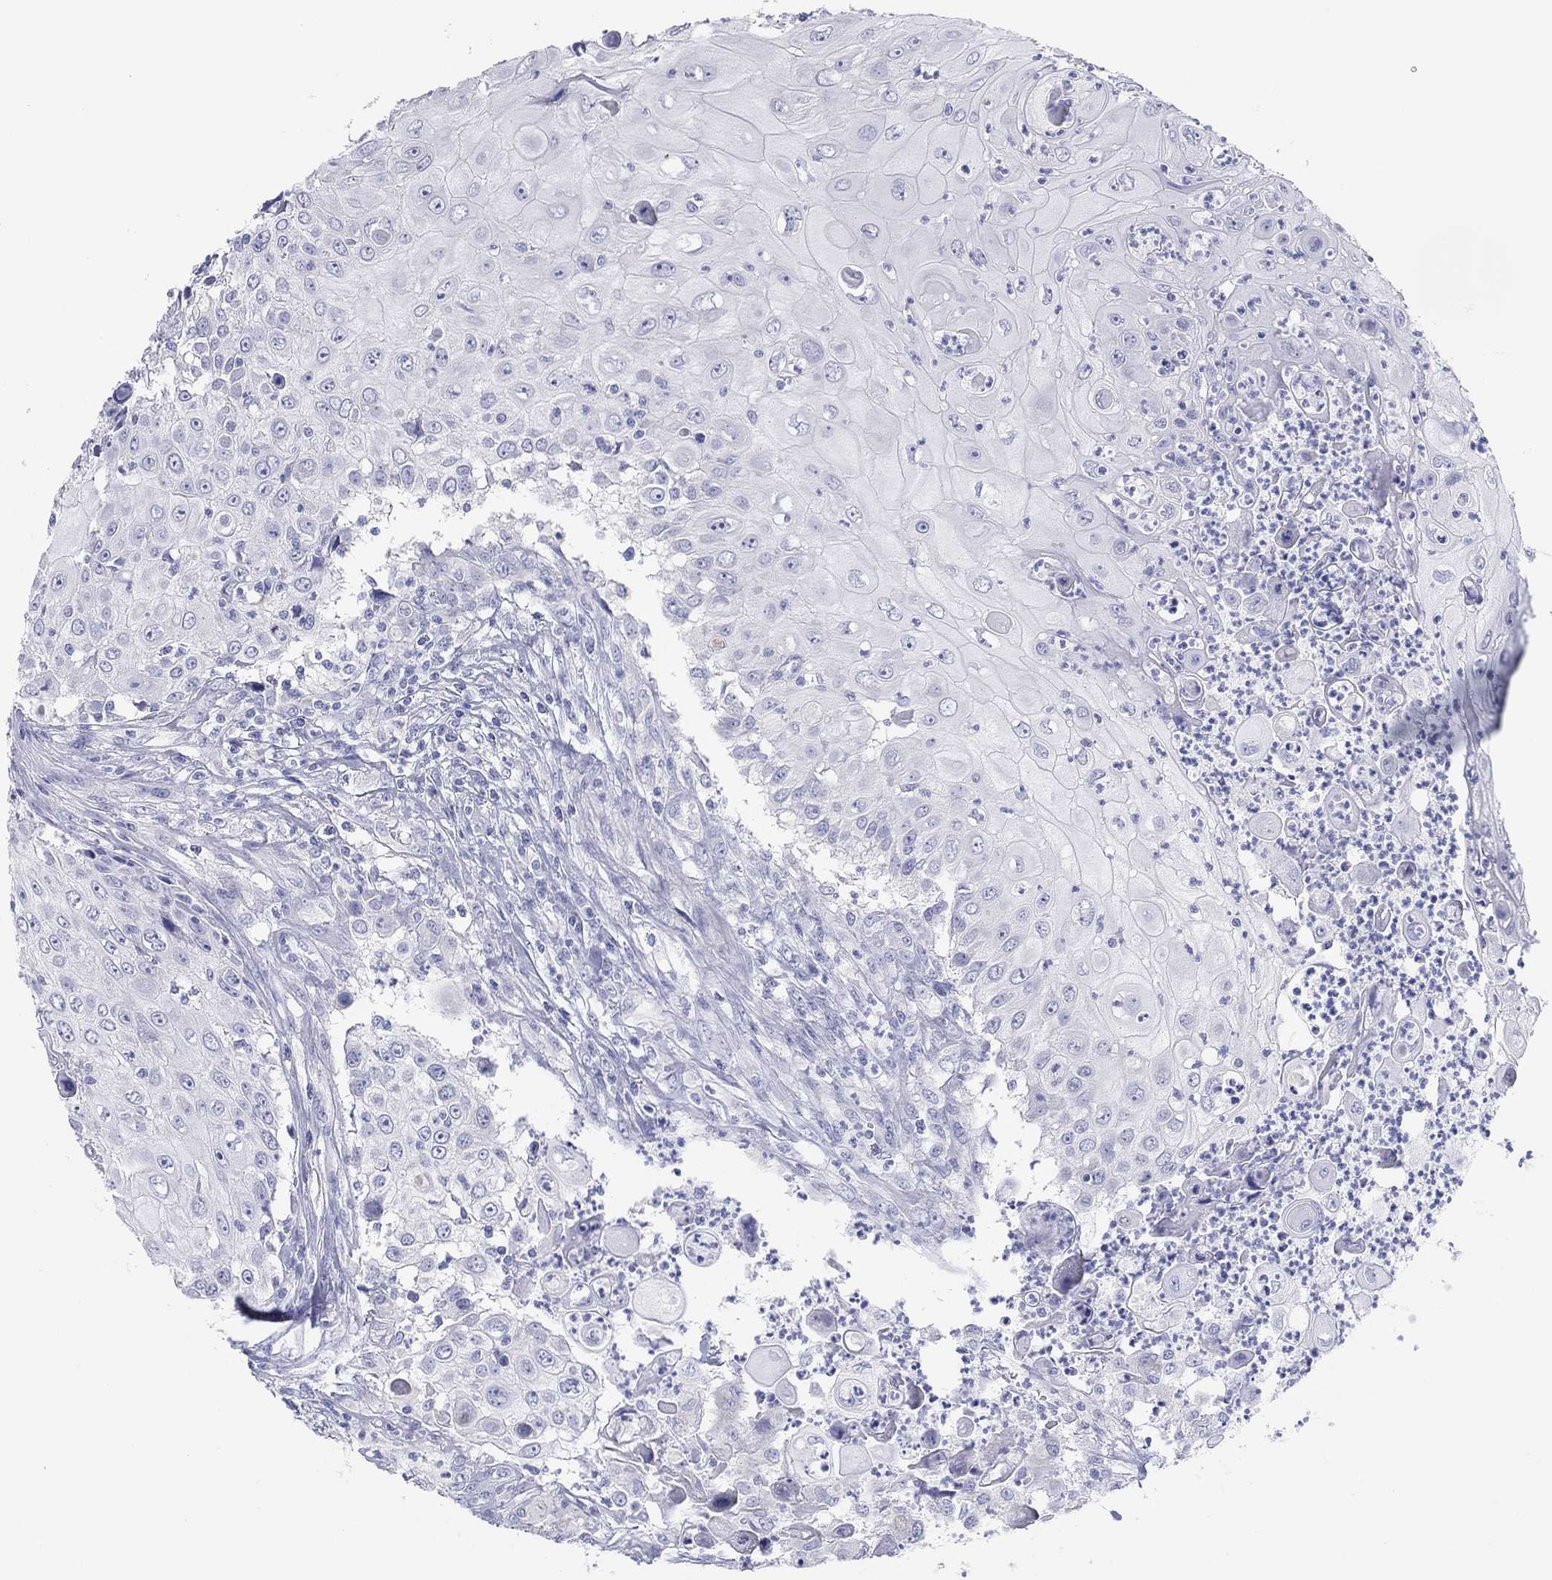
{"staining": {"intensity": "negative", "quantity": "none", "location": "none"}, "tissue": "urothelial cancer", "cell_type": "Tumor cells", "image_type": "cancer", "snomed": [{"axis": "morphology", "description": "Urothelial carcinoma, High grade"}, {"axis": "topography", "description": "Urinary bladder"}], "caption": "IHC histopathology image of neoplastic tissue: urothelial carcinoma (high-grade) stained with DAB (3,3'-diaminobenzidine) reveals no significant protein expression in tumor cells.", "gene": "ERICH3", "patient": {"sex": "female", "age": 79}}